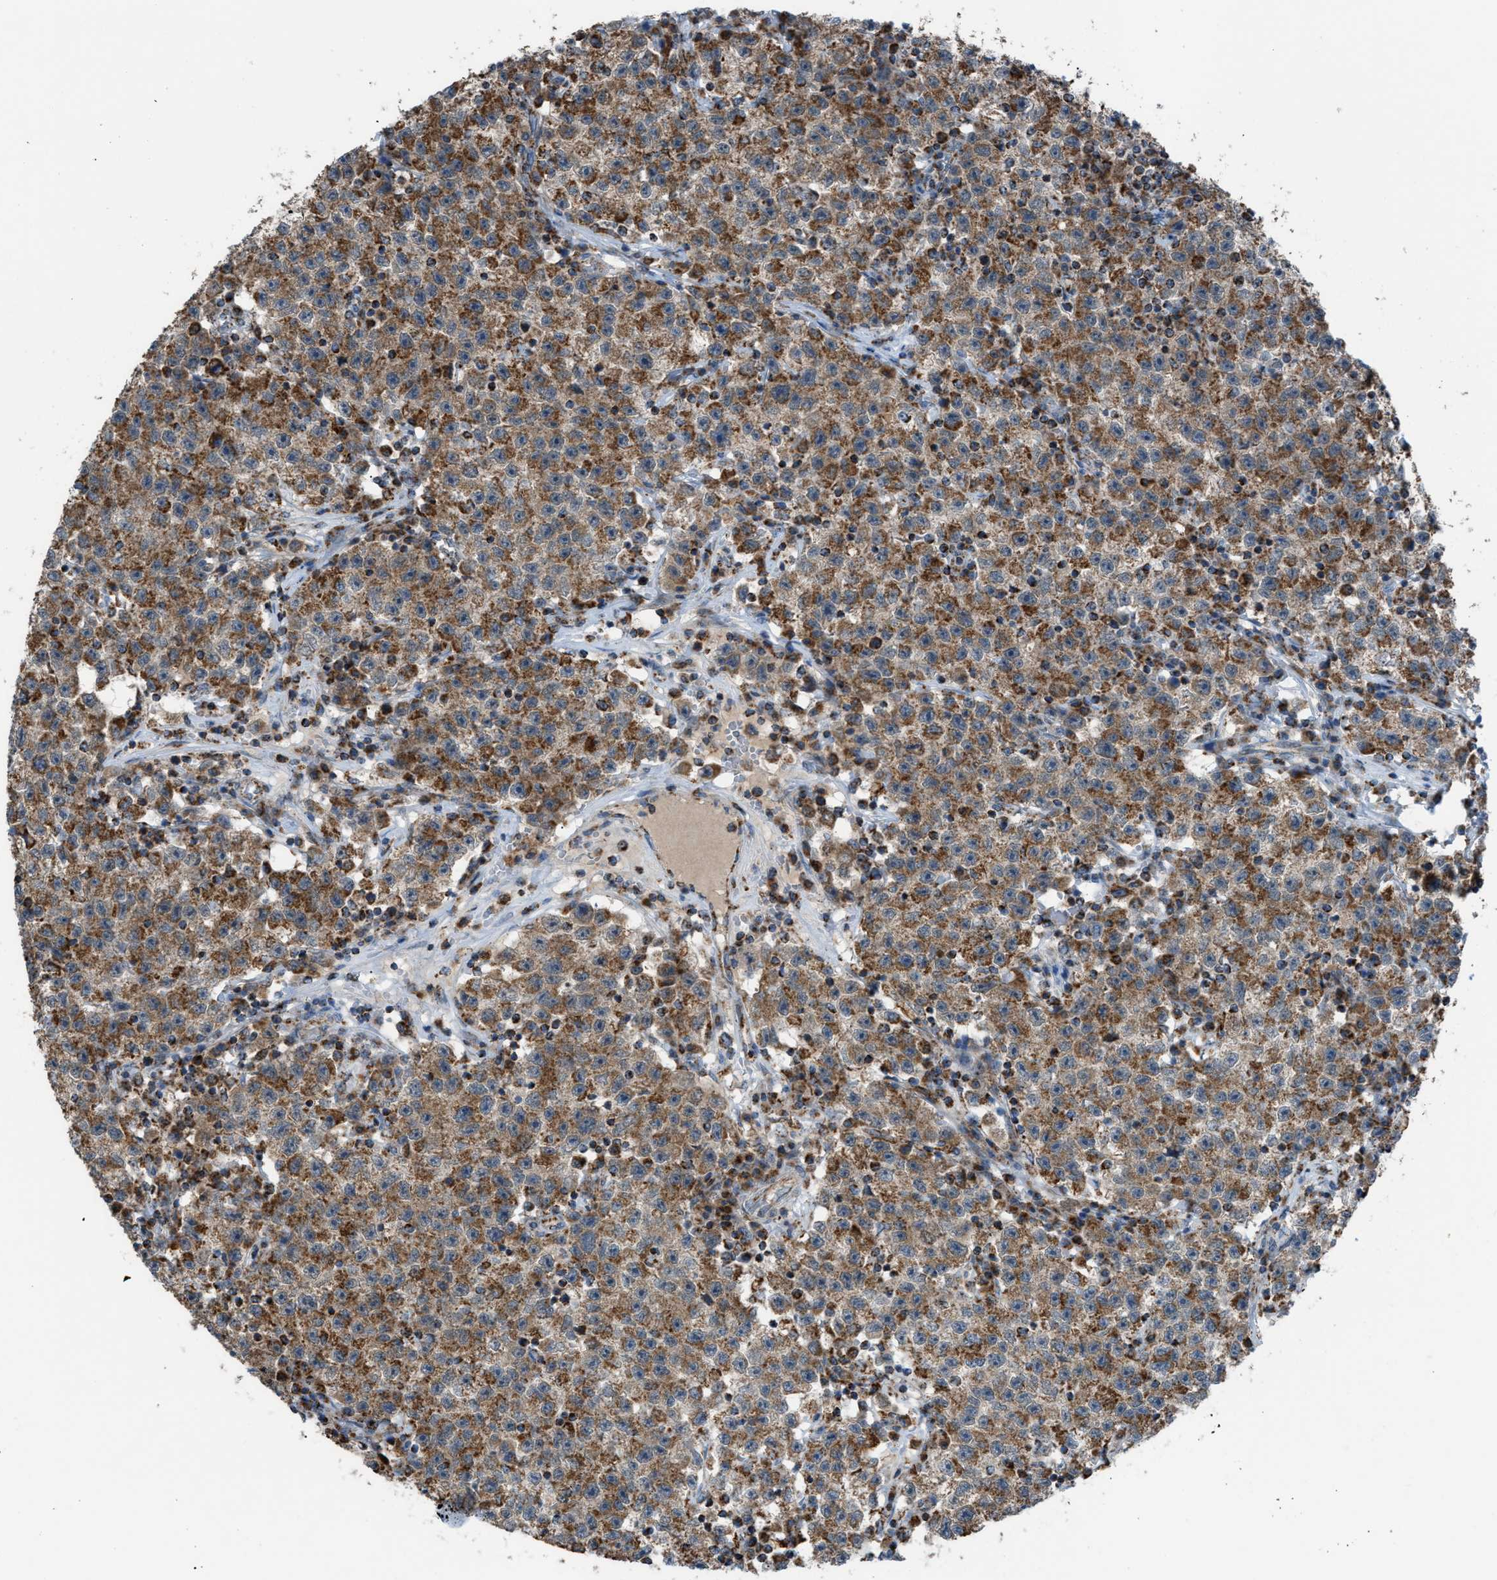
{"staining": {"intensity": "moderate", "quantity": ">75%", "location": "cytoplasmic/membranous"}, "tissue": "testis cancer", "cell_type": "Tumor cells", "image_type": "cancer", "snomed": [{"axis": "morphology", "description": "Seminoma, NOS"}, {"axis": "topography", "description": "Testis"}], "caption": "Tumor cells display medium levels of moderate cytoplasmic/membranous positivity in about >75% of cells in human seminoma (testis). The staining was performed using DAB (3,3'-diaminobenzidine), with brown indicating positive protein expression. Nuclei are stained blue with hematoxylin.", "gene": "SRM", "patient": {"sex": "male", "age": 22}}